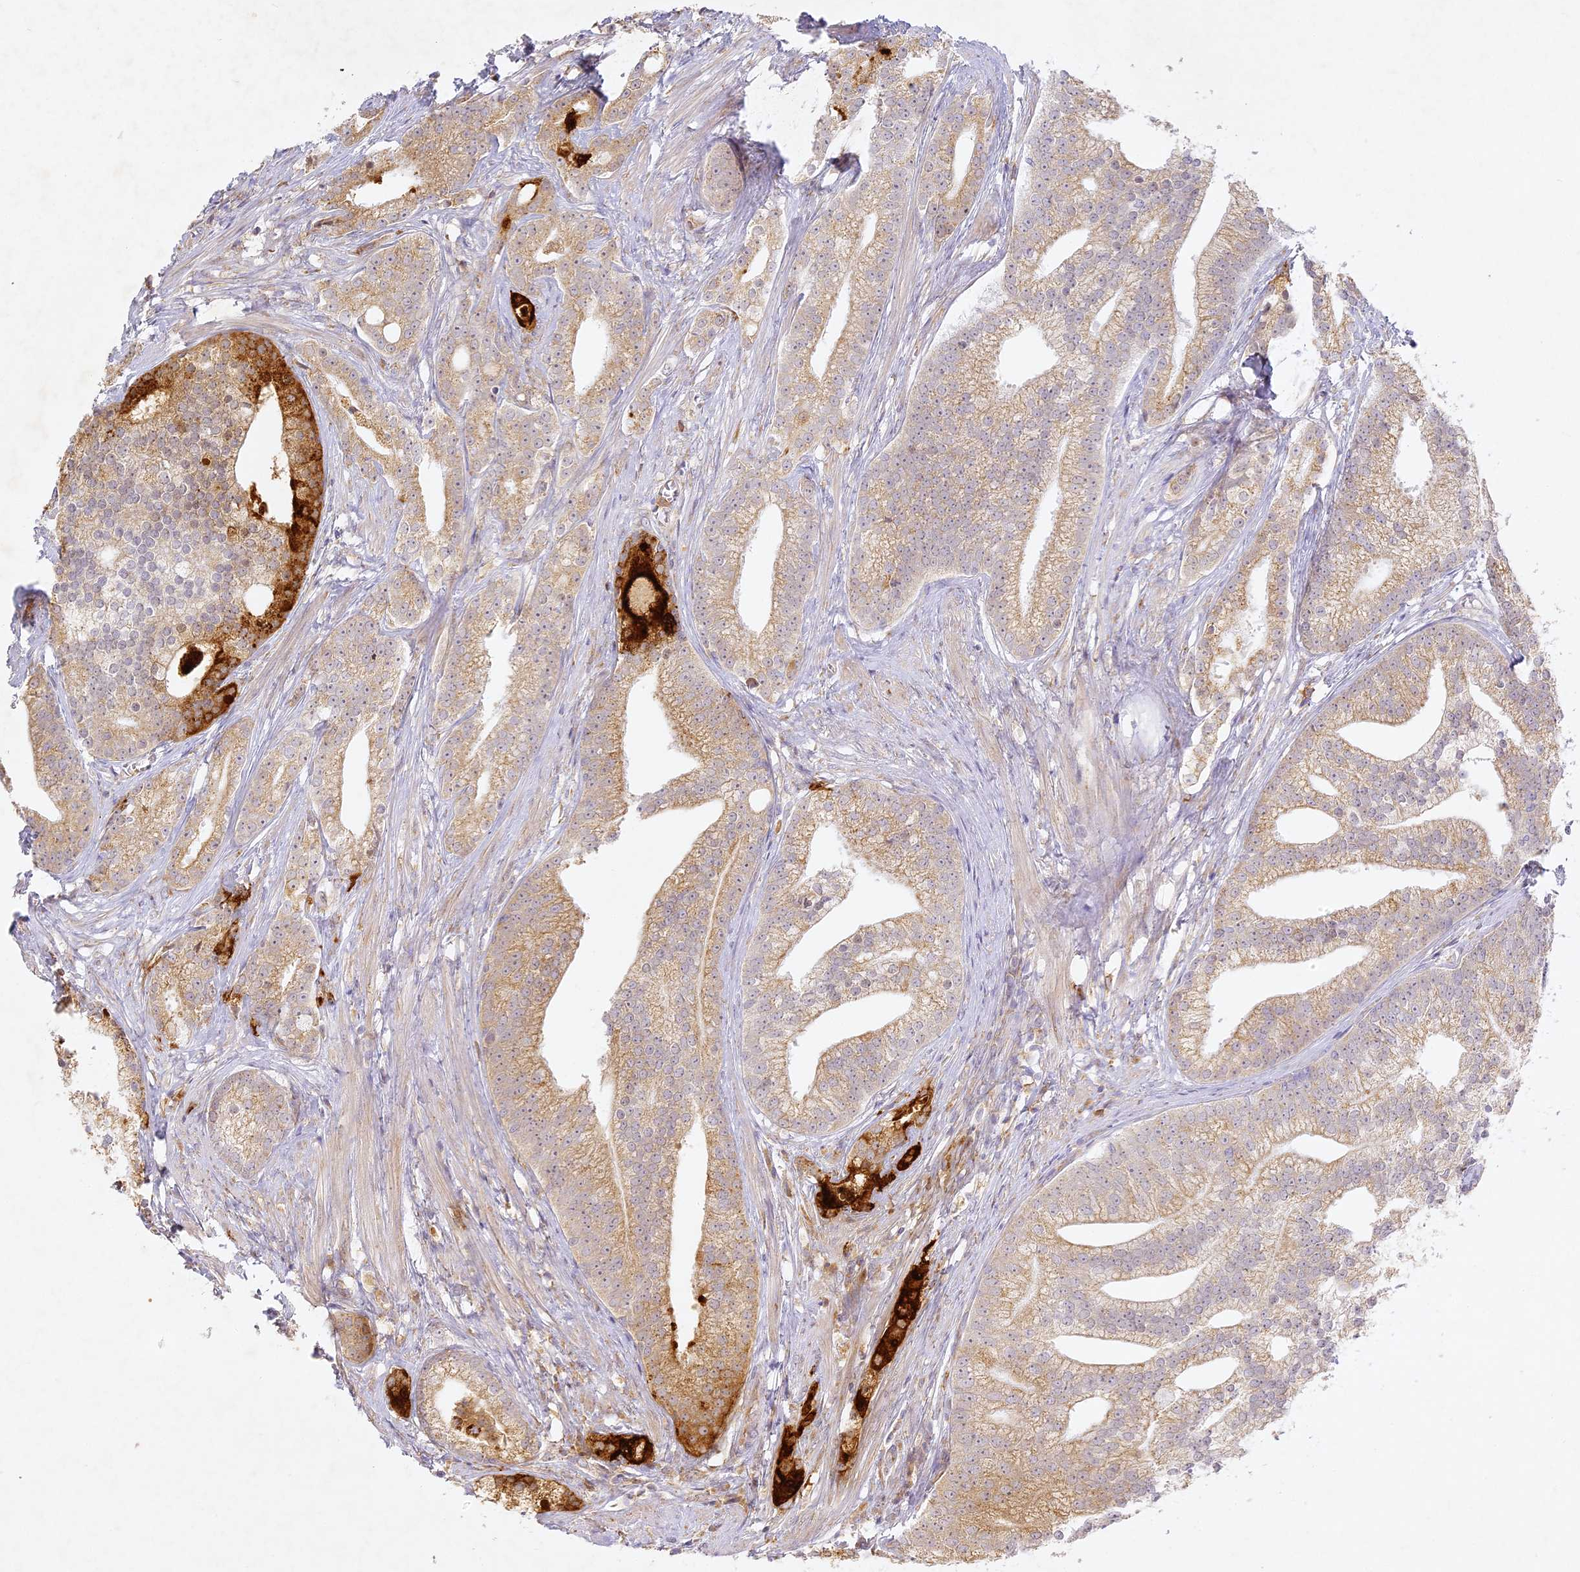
{"staining": {"intensity": "strong", "quantity": "<25%", "location": "cytoplasmic/membranous"}, "tissue": "prostate cancer", "cell_type": "Tumor cells", "image_type": "cancer", "snomed": [{"axis": "morphology", "description": "Adenocarcinoma, Low grade"}, {"axis": "topography", "description": "Prostate"}], "caption": "The image reveals staining of prostate cancer (adenocarcinoma (low-grade)), revealing strong cytoplasmic/membranous protein staining (brown color) within tumor cells.", "gene": "SLC30A5", "patient": {"sex": "male", "age": 71}}